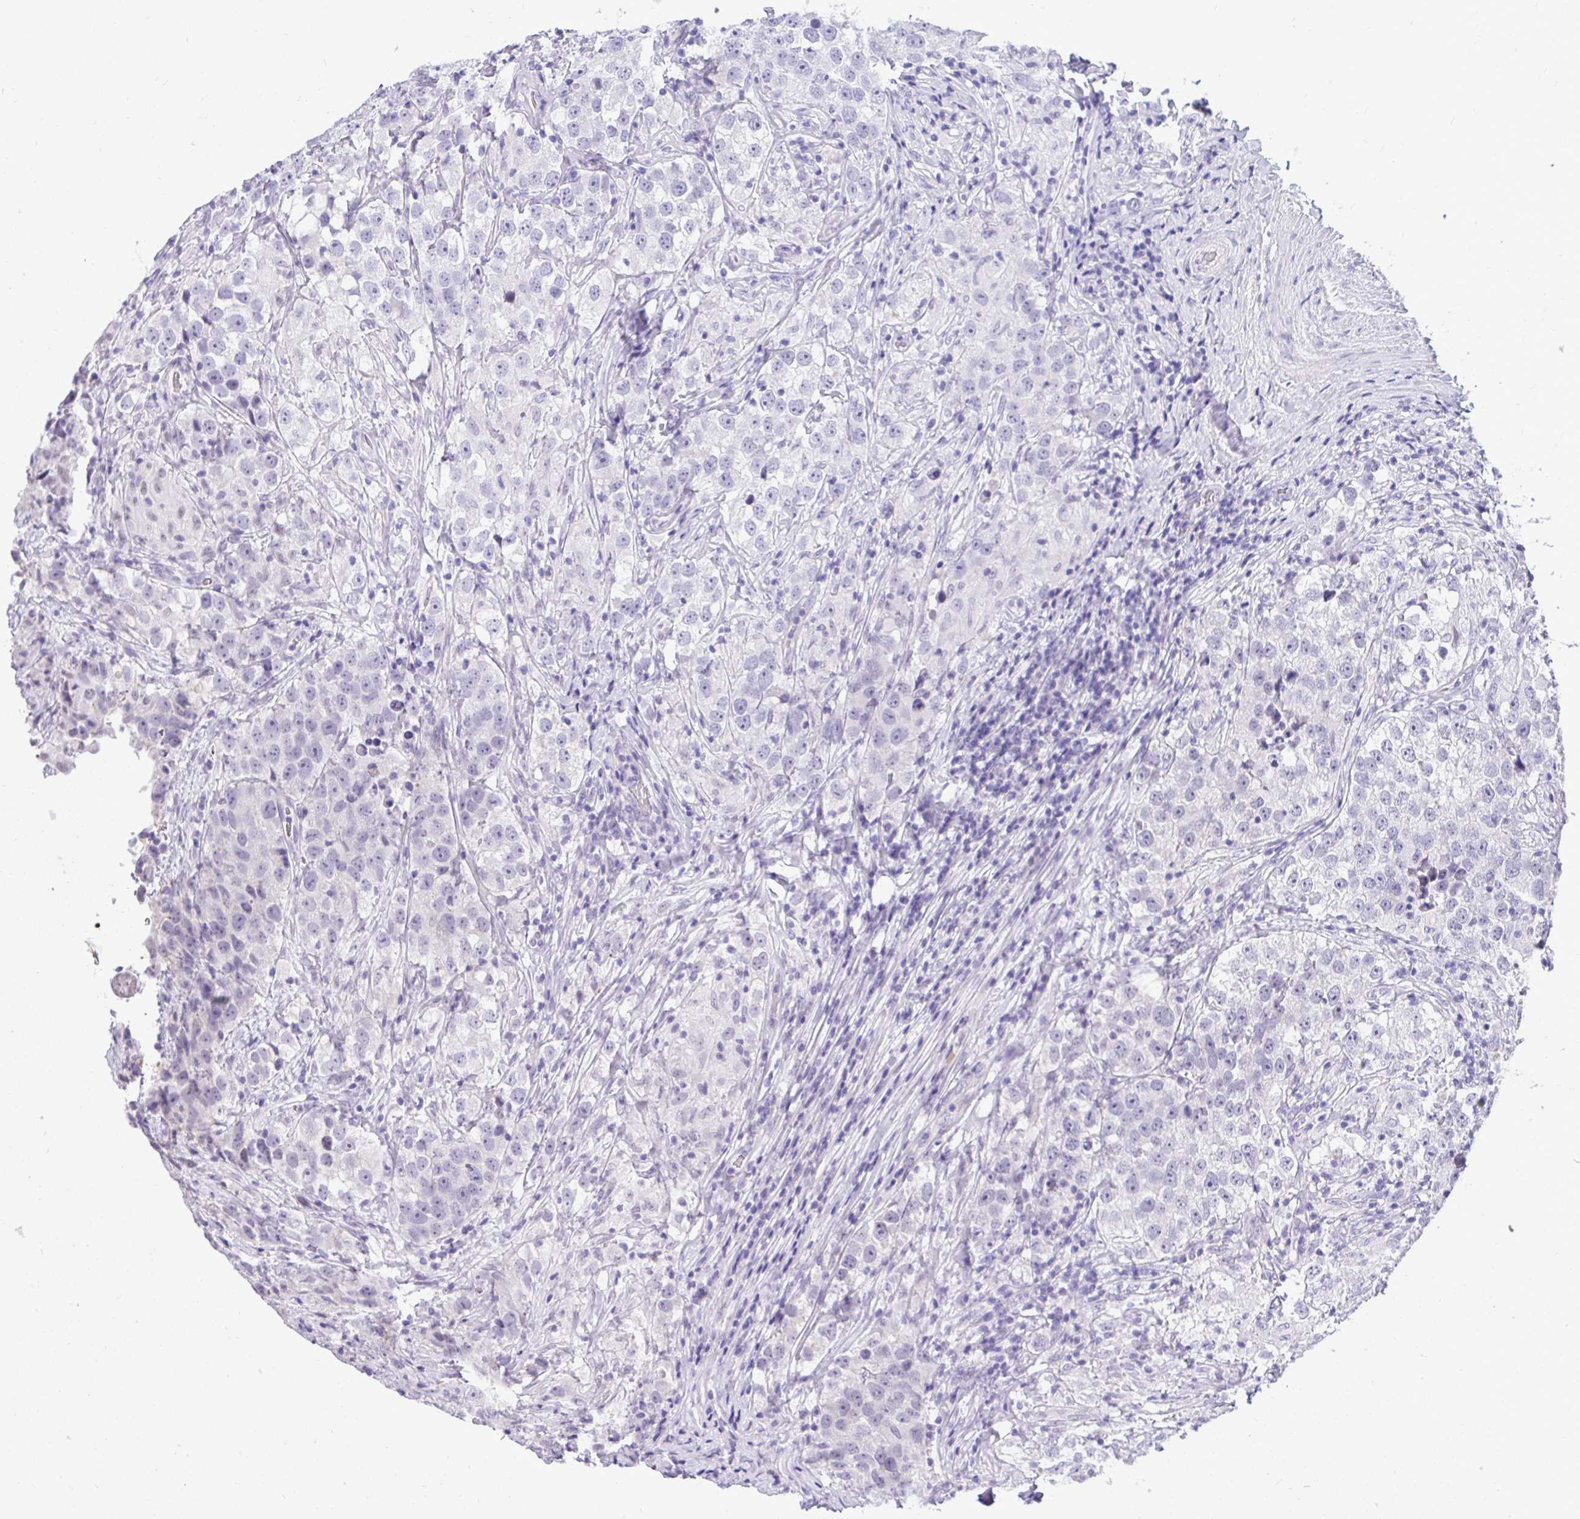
{"staining": {"intensity": "negative", "quantity": "none", "location": "none"}, "tissue": "testis cancer", "cell_type": "Tumor cells", "image_type": "cancer", "snomed": [{"axis": "morphology", "description": "Seminoma, NOS"}, {"axis": "topography", "description": "Testis"}], "caption": "Tumor cells show no significant protein expression in seminoma (testis).", "gene": "PRM2", "patient": {"sex": "male", "age": 46}}